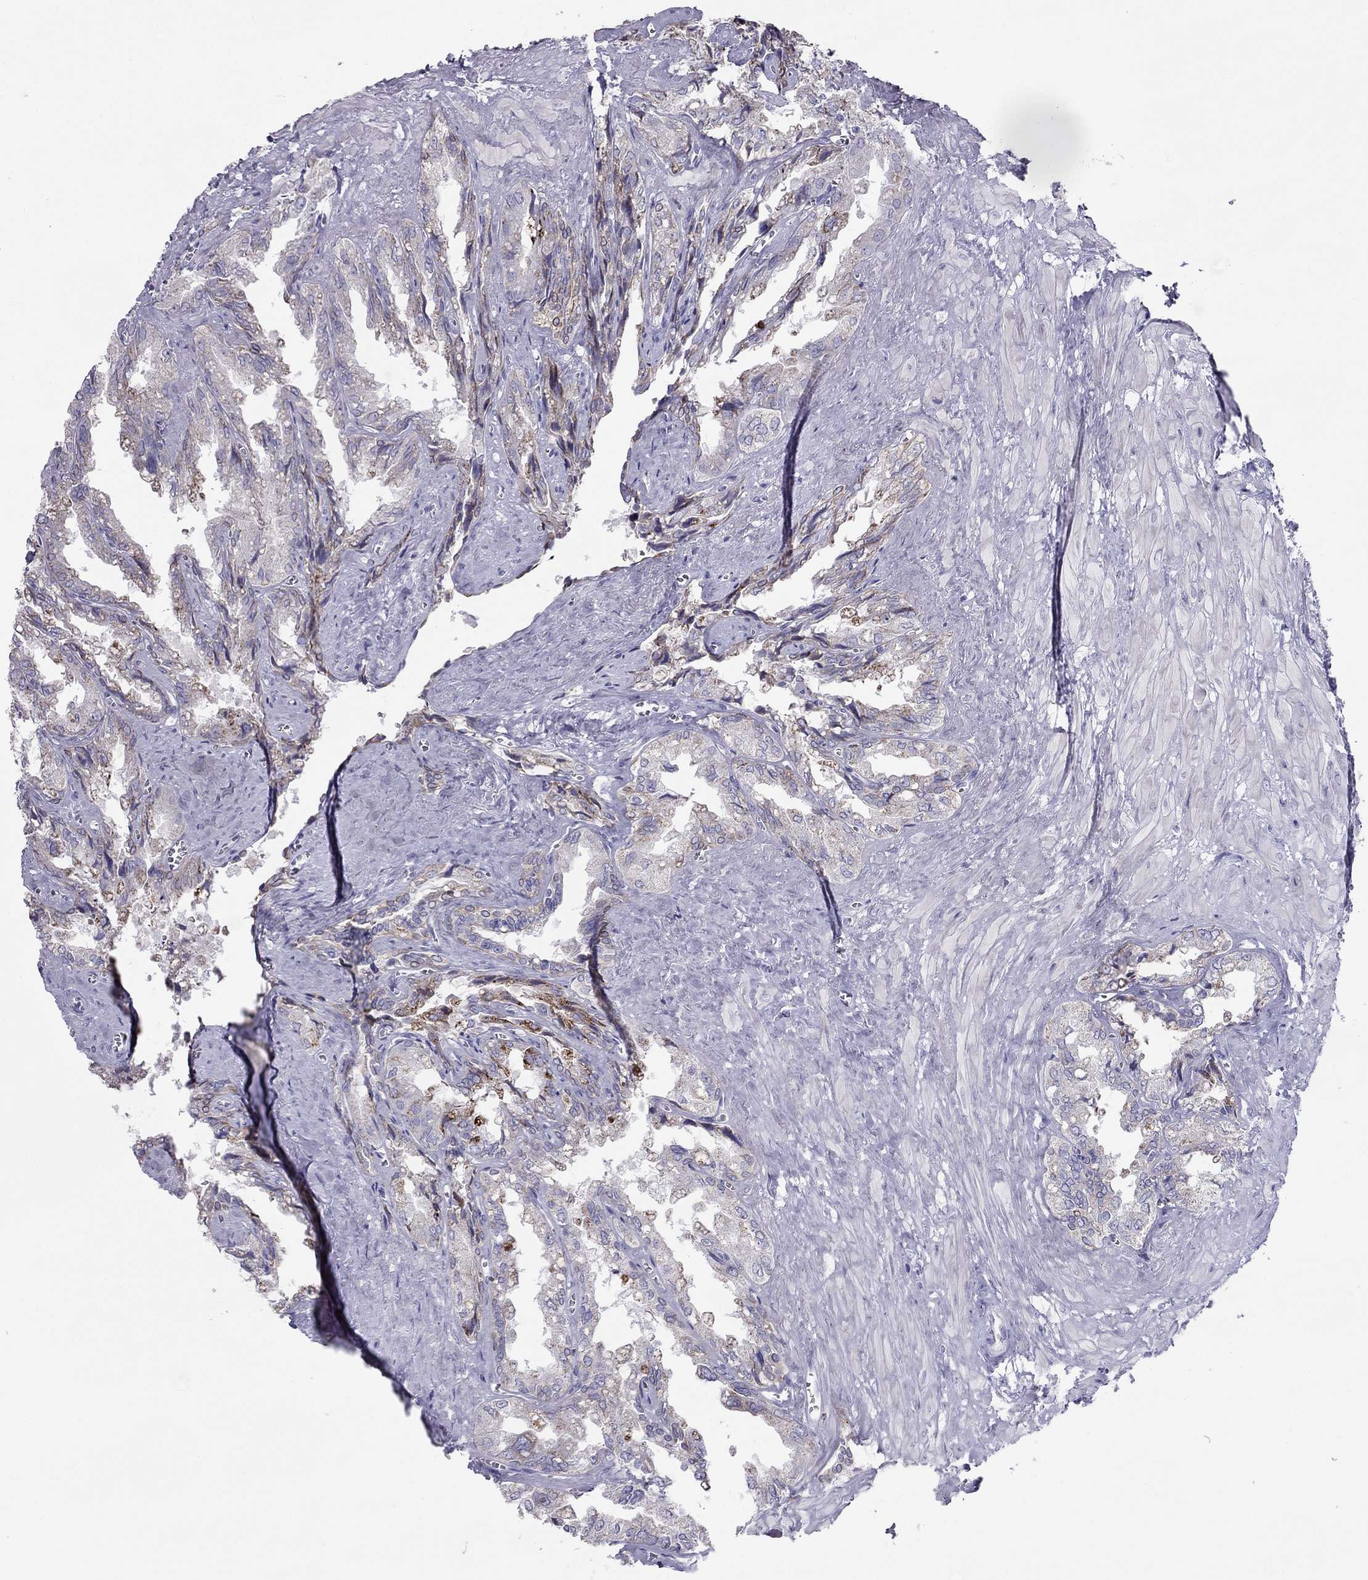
{"staining": {"intensity": "negative", "quantity": "none", "location": "none"}, "tissue": "seminal vesicle", "cell_type": "Glandular cells", "image_type": "normal", "snomed": [{"axis": "morphology", "description": "Normal tissue, NOS"}, {"axis": "topography", "description": "Seminal veicle"}], "caption": "IHC photomicrograph of benign human seminal vesicle stained for a protein (brown), which shows no staining in glandular cells.", "gene": "MAEL", "patient": {"sex": "male", "age": 67}}